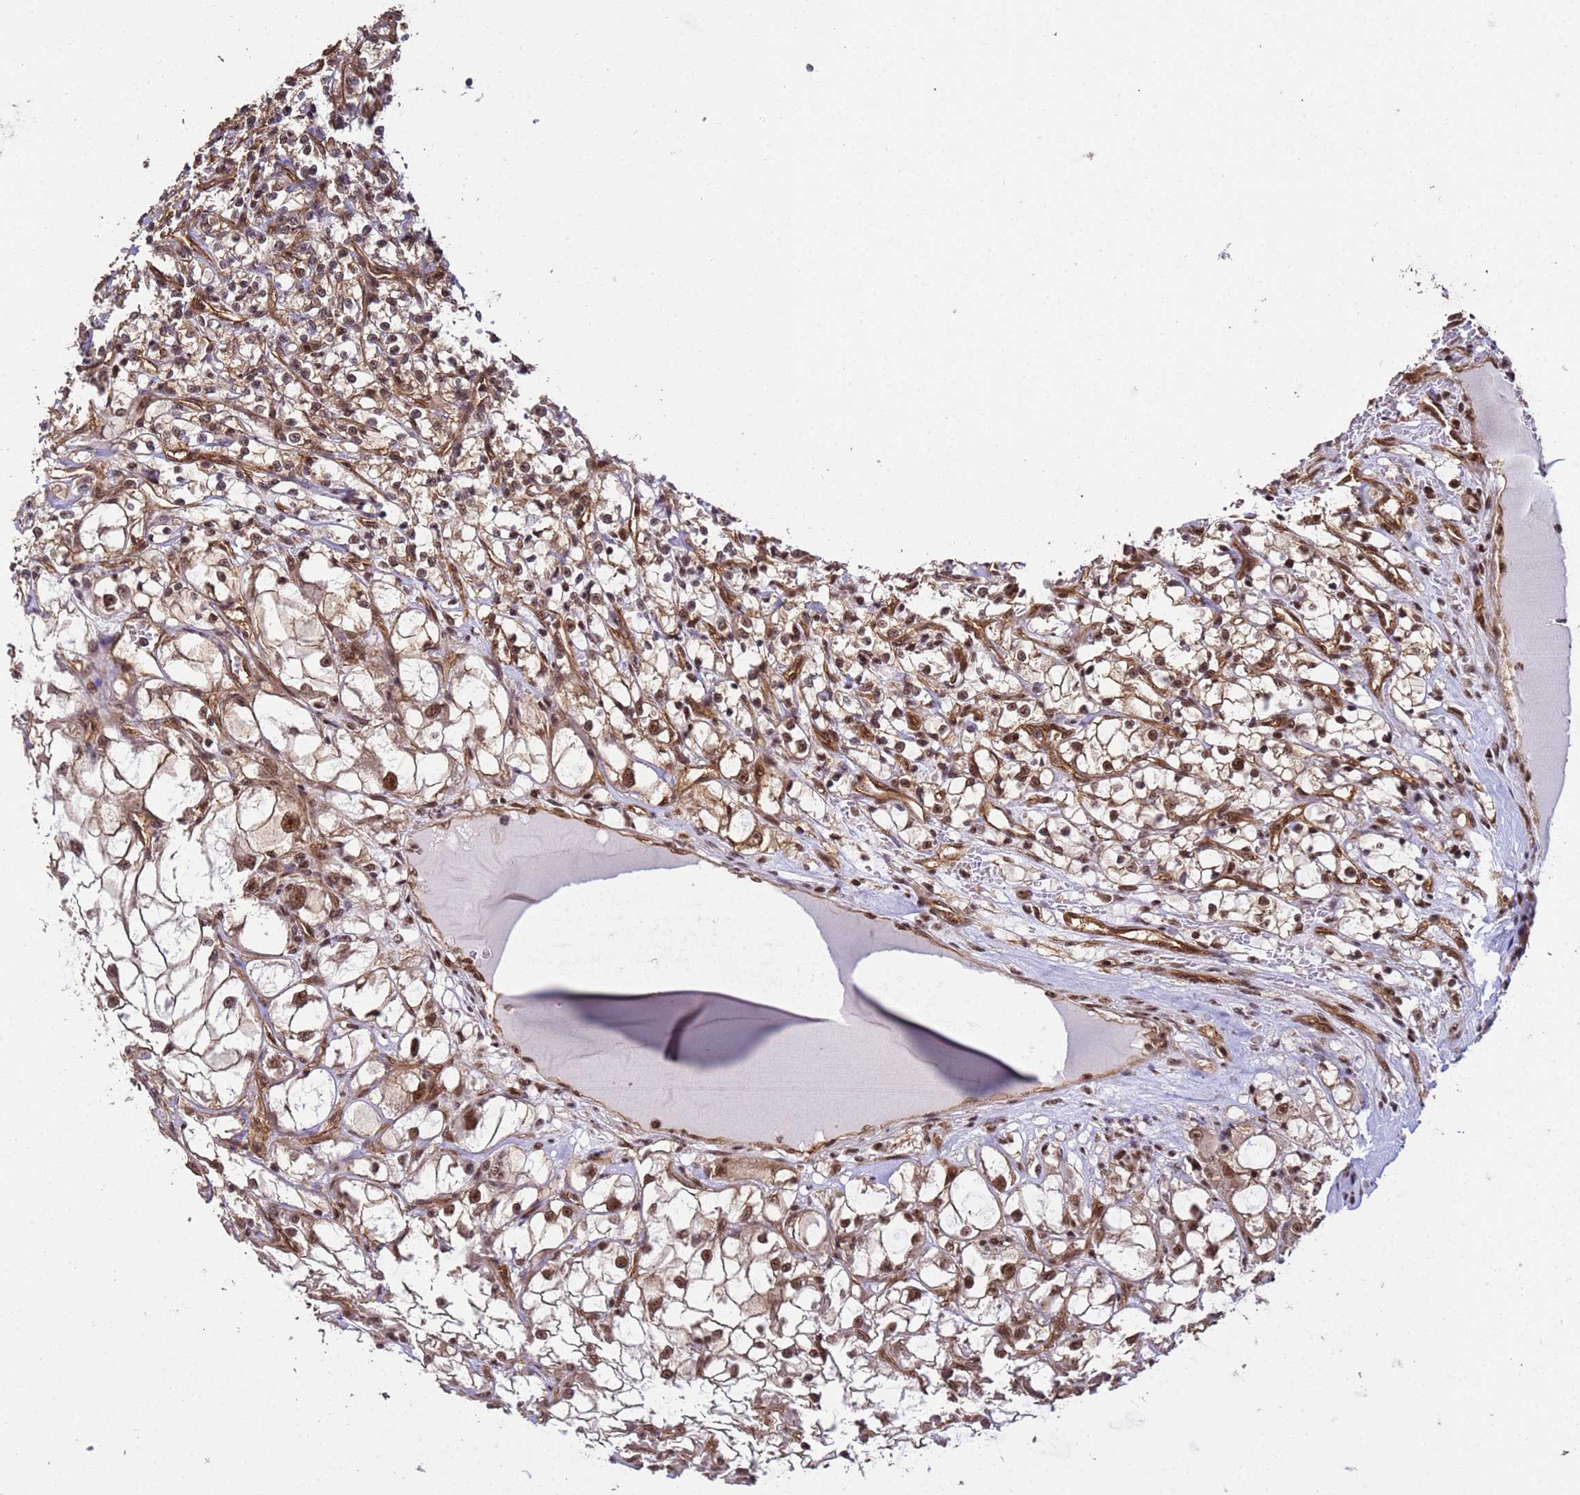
{"staining": {"intensity": "strong", "quantity": ">75%", "location": "nuclear"}, "tissue": "renal cancer", "cell_type": "Tumor cells", "image_type": "cancer", "snomed": [{"axis": "morphology", "description": "Adenocarcinoma, NOS"}, {"axis": "topography", "description": "Kidney"}], "caption": "Protein expression analysis of adenocarcinoma (renal) exhibits strong nuclear positivity in approximately >75% of tumor cells. (Stains: DAB in brown, nuclei in blue, Microscopy: brightfield microscopy at high magnification).", "gene": "SYF2", "patient": {"sex": "female", "age": 69}}